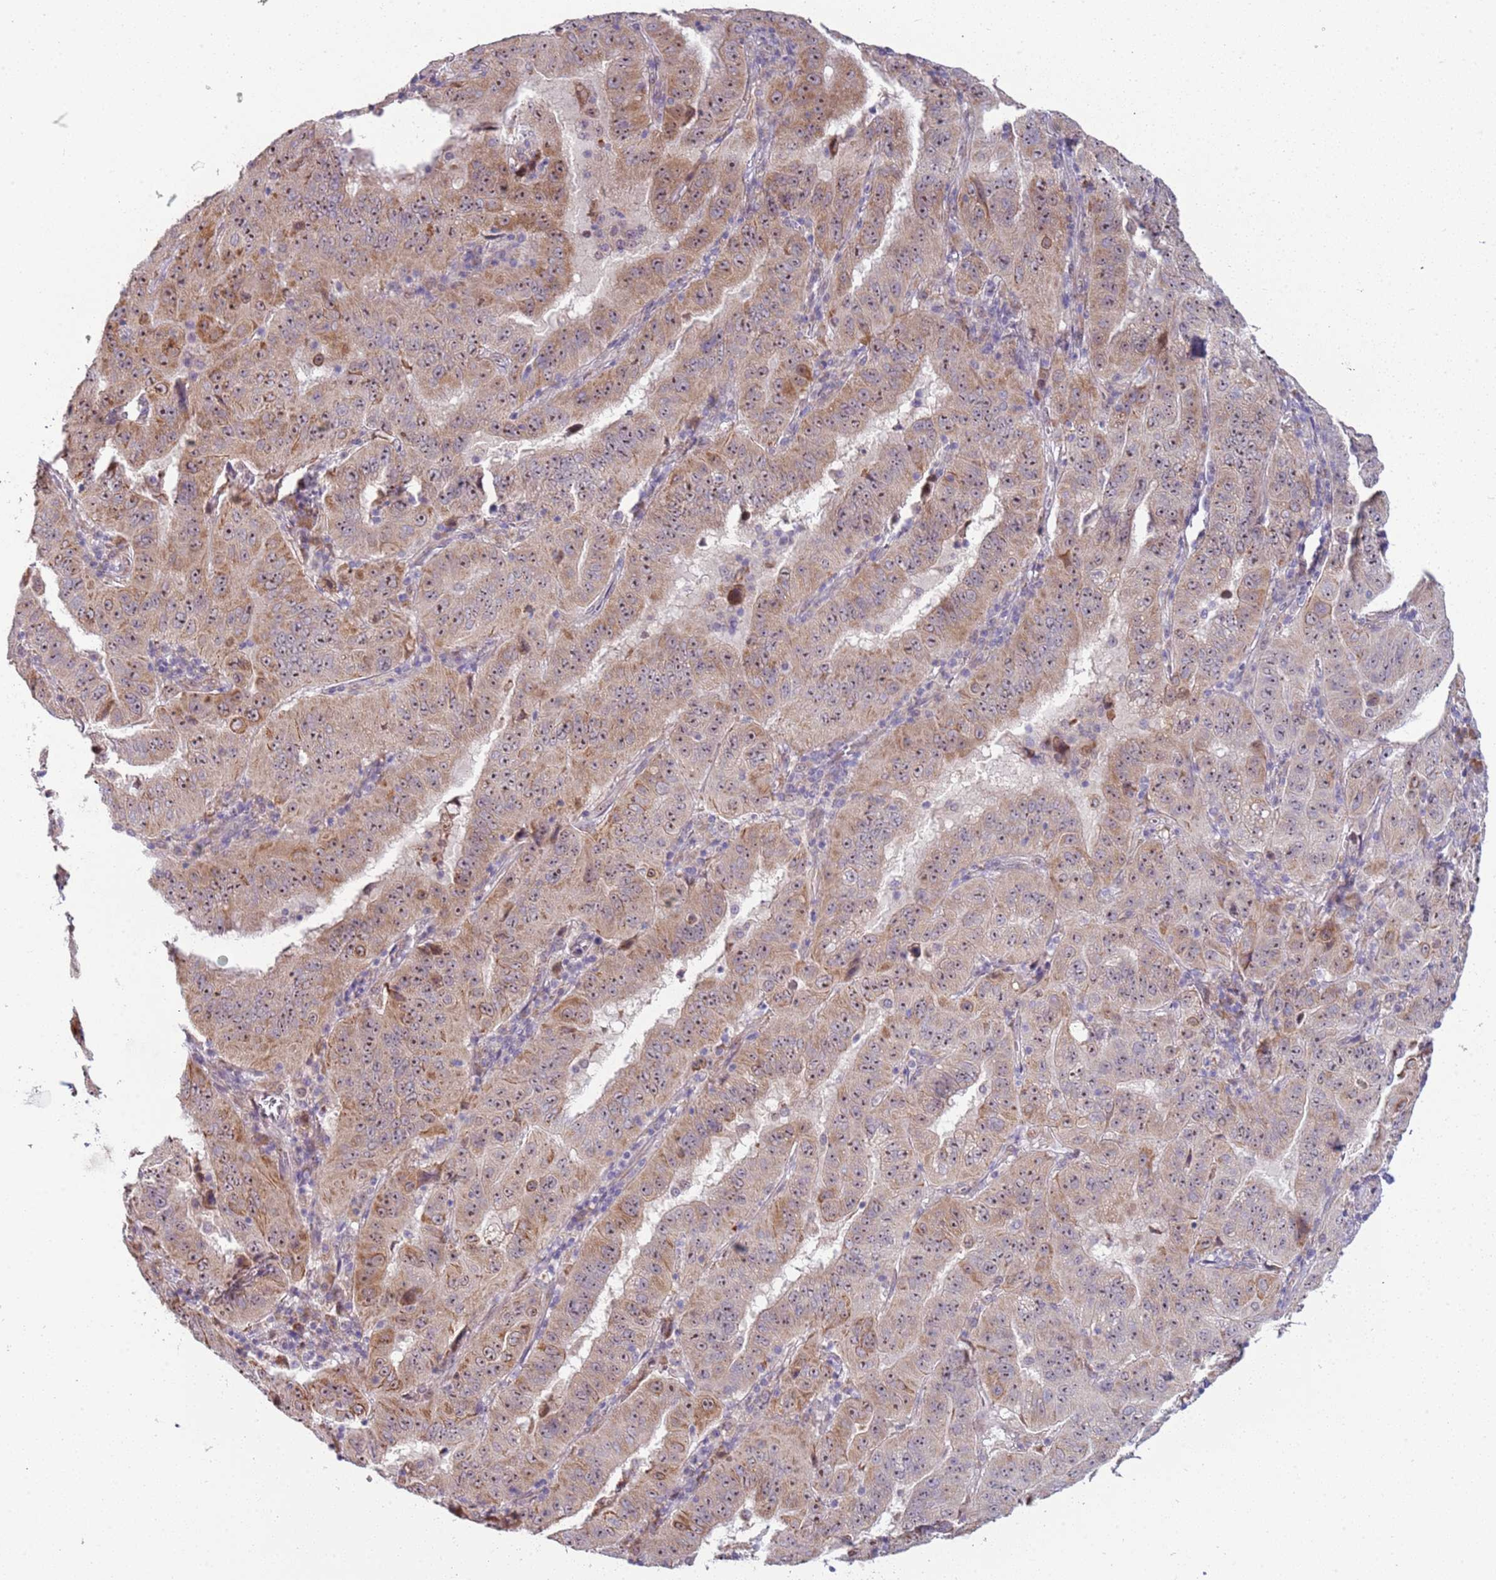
{"staining": {"intensity": "moderate", "quantity": ">75%", "location": "cytoplasmic/membranous,nuclear"}, "tissue": "pancreatic cancer", "cell_type": "Tumor cells", "image_type": "cancer", "snomed": [{"axis": "morphology", "description": "Adenocarcinoma, NOS"}, {"axis": "topography", "description": "Pancreas"}], "caption": "High-power microscopy captured an immunohistochemistry (IHC) photomicrograph of pancreatic cancer, revealing moderate cytoplasmic/membranous and nuclear positivity in approximately >75% of tumor cells.", "gene": "UCMA", "patient": {"sex": "male", "age": 63}}